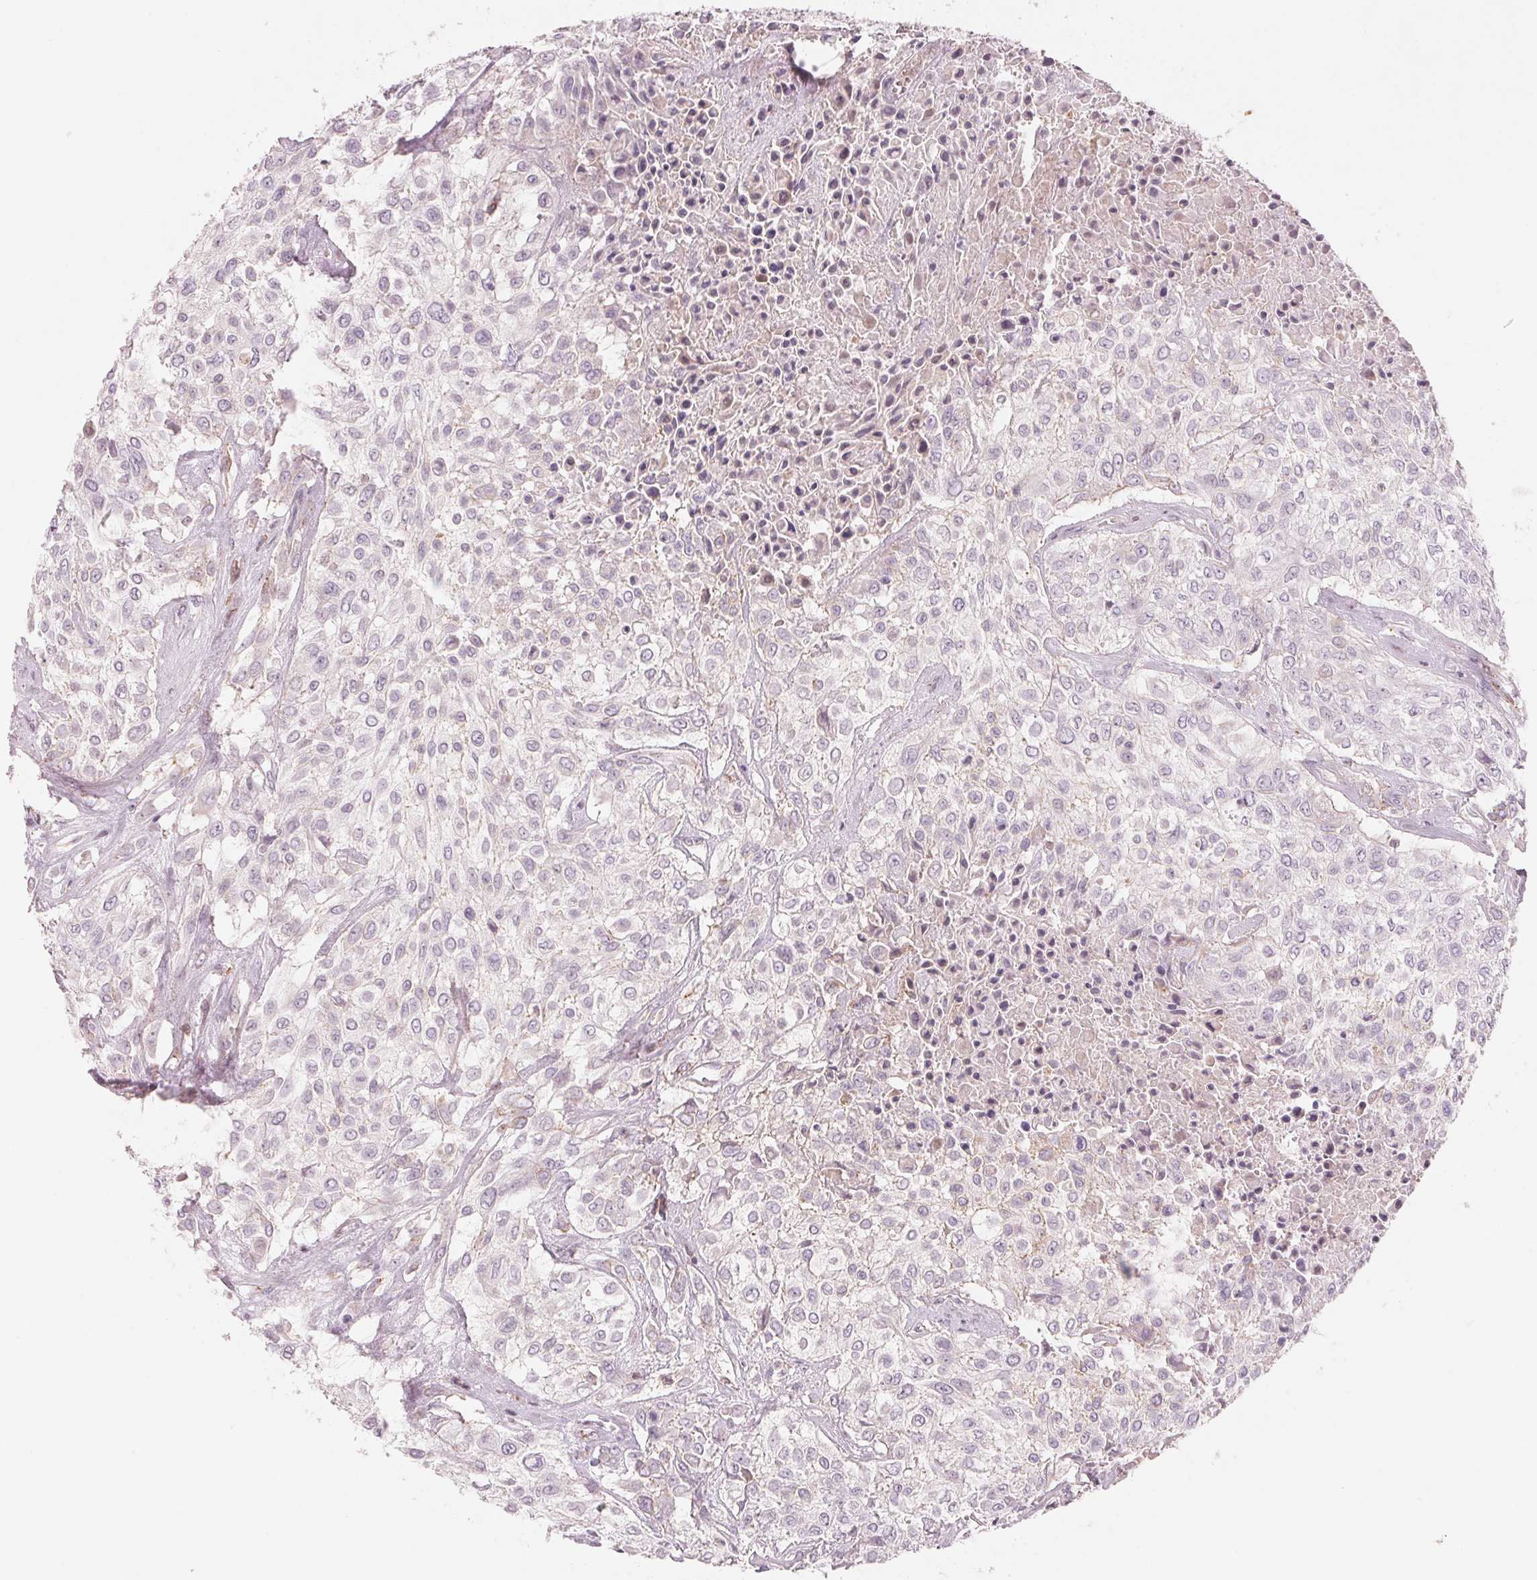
{"staining": {"intensity": "negative", "quantity": "none", "location": "none"}, "tissue": "urothelial cancer", "cell_type": "Tumor cells", "image_type": "cancer", "snomed": [{"axis": "morphology", "description": "Urothelial carcinoma, High grade"}, {"axis": "topography", "description": "Urinary bladder"}], "caption": "Urothelial carcinoma (high-grade) was stained to show a protein in brown. There is no significant expression in tumor cells.", "gene": "SLC17A4", "patient": {"sex": "male", "age": 57}}